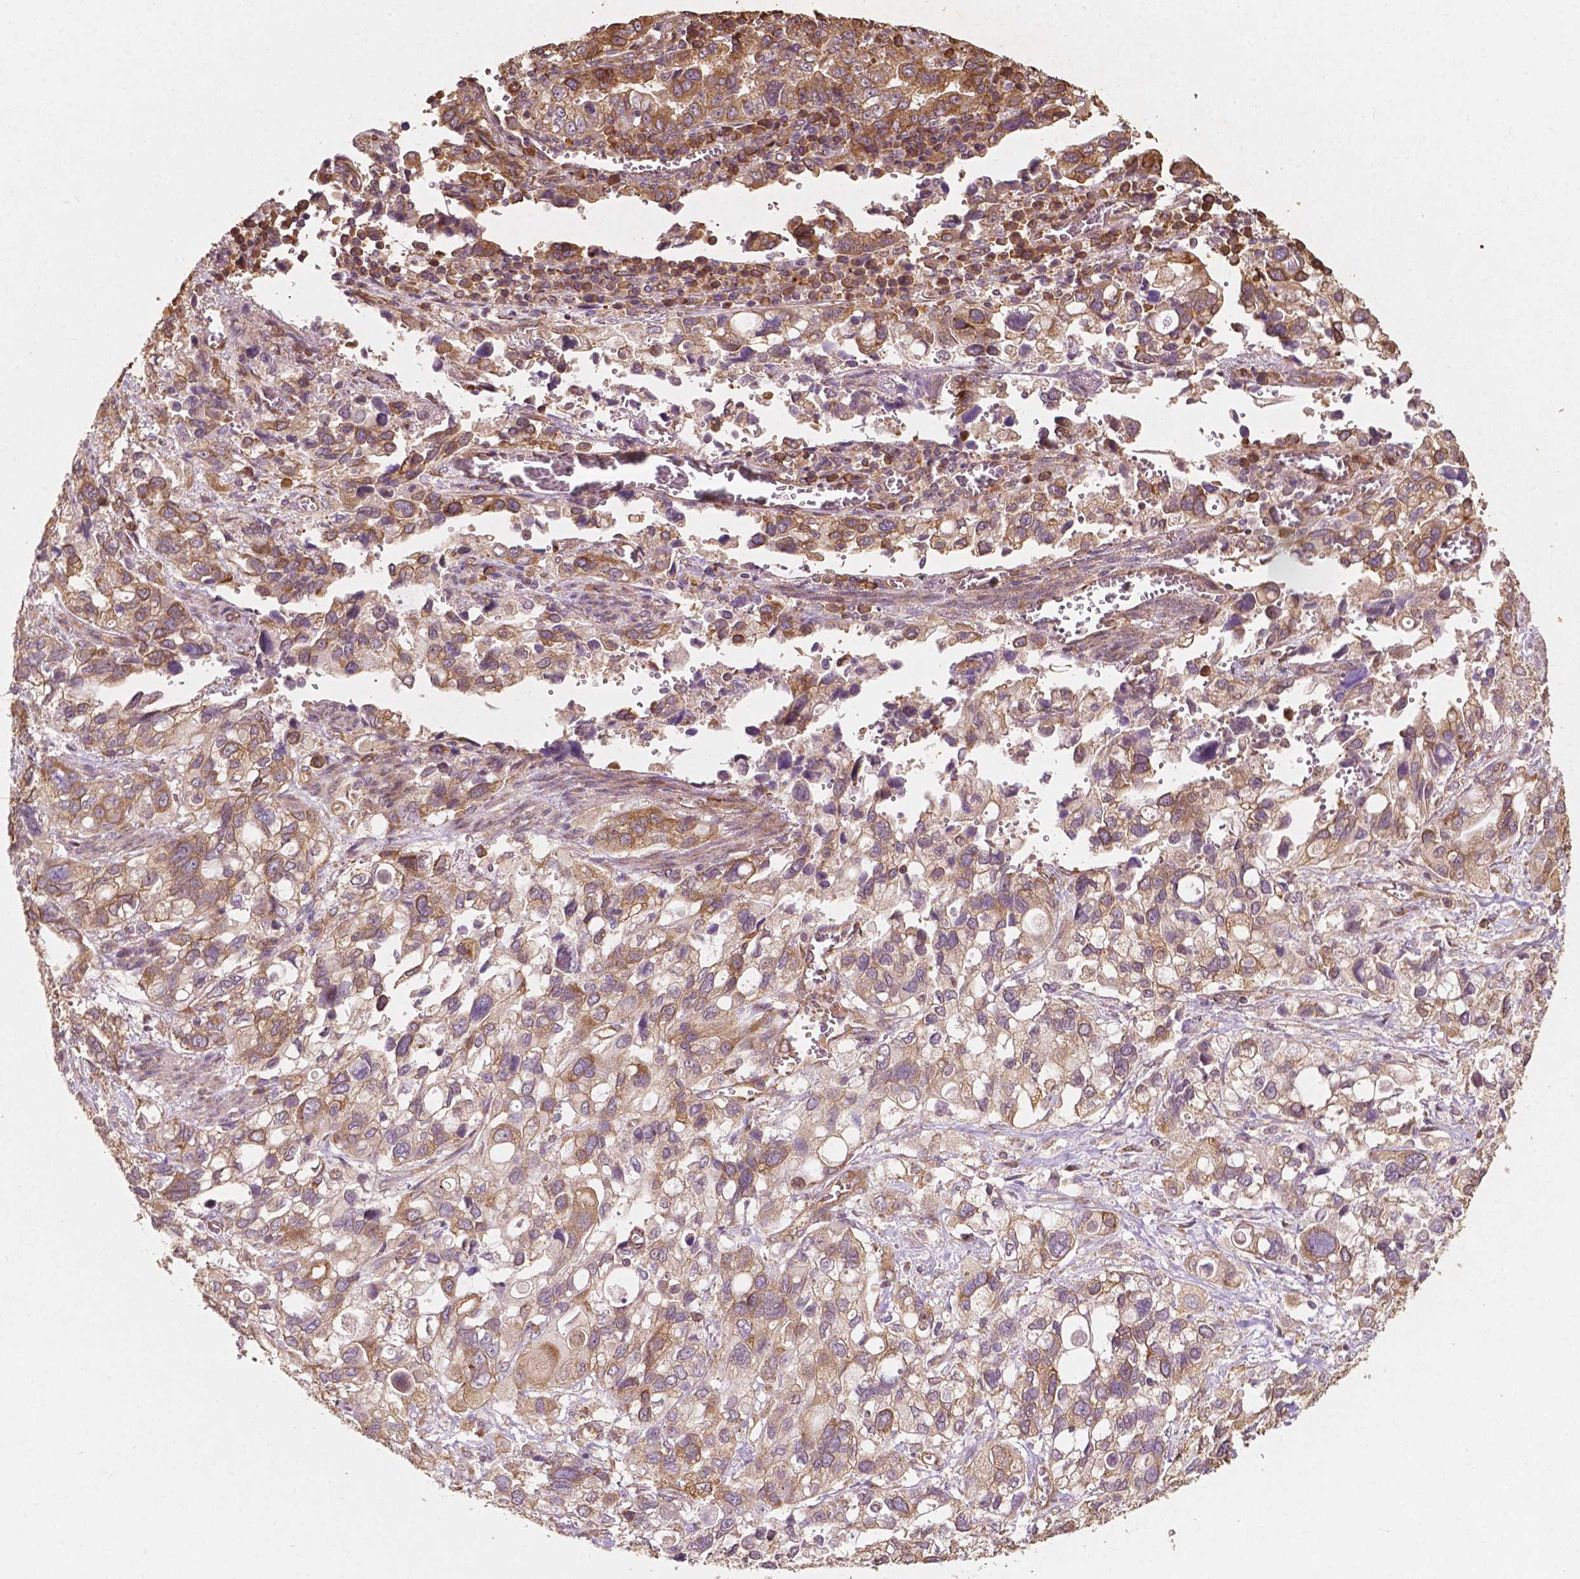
{"staining": {"intensity": "moderate", "quantity": ">75%", "location": "cytoplasmic/membranous"}, "tissue": "stomach cancer", "cell_type": "Tumor cells", "image_type": "cancer", "snomed": [{"axis": "morphology", "description": "Adenocarcinoma, NOS"}, {"axis": "topography", "description": "Stomach, upper"}], "caption": "There is medium levels of moderate cytoplasmic/membranous staining in tumor cells of stomach cancer, as demonstrated by immunohistochemical staining (brown color).", "gene": "G3BP1", "patient": {"sex": "female", "age": 81}}